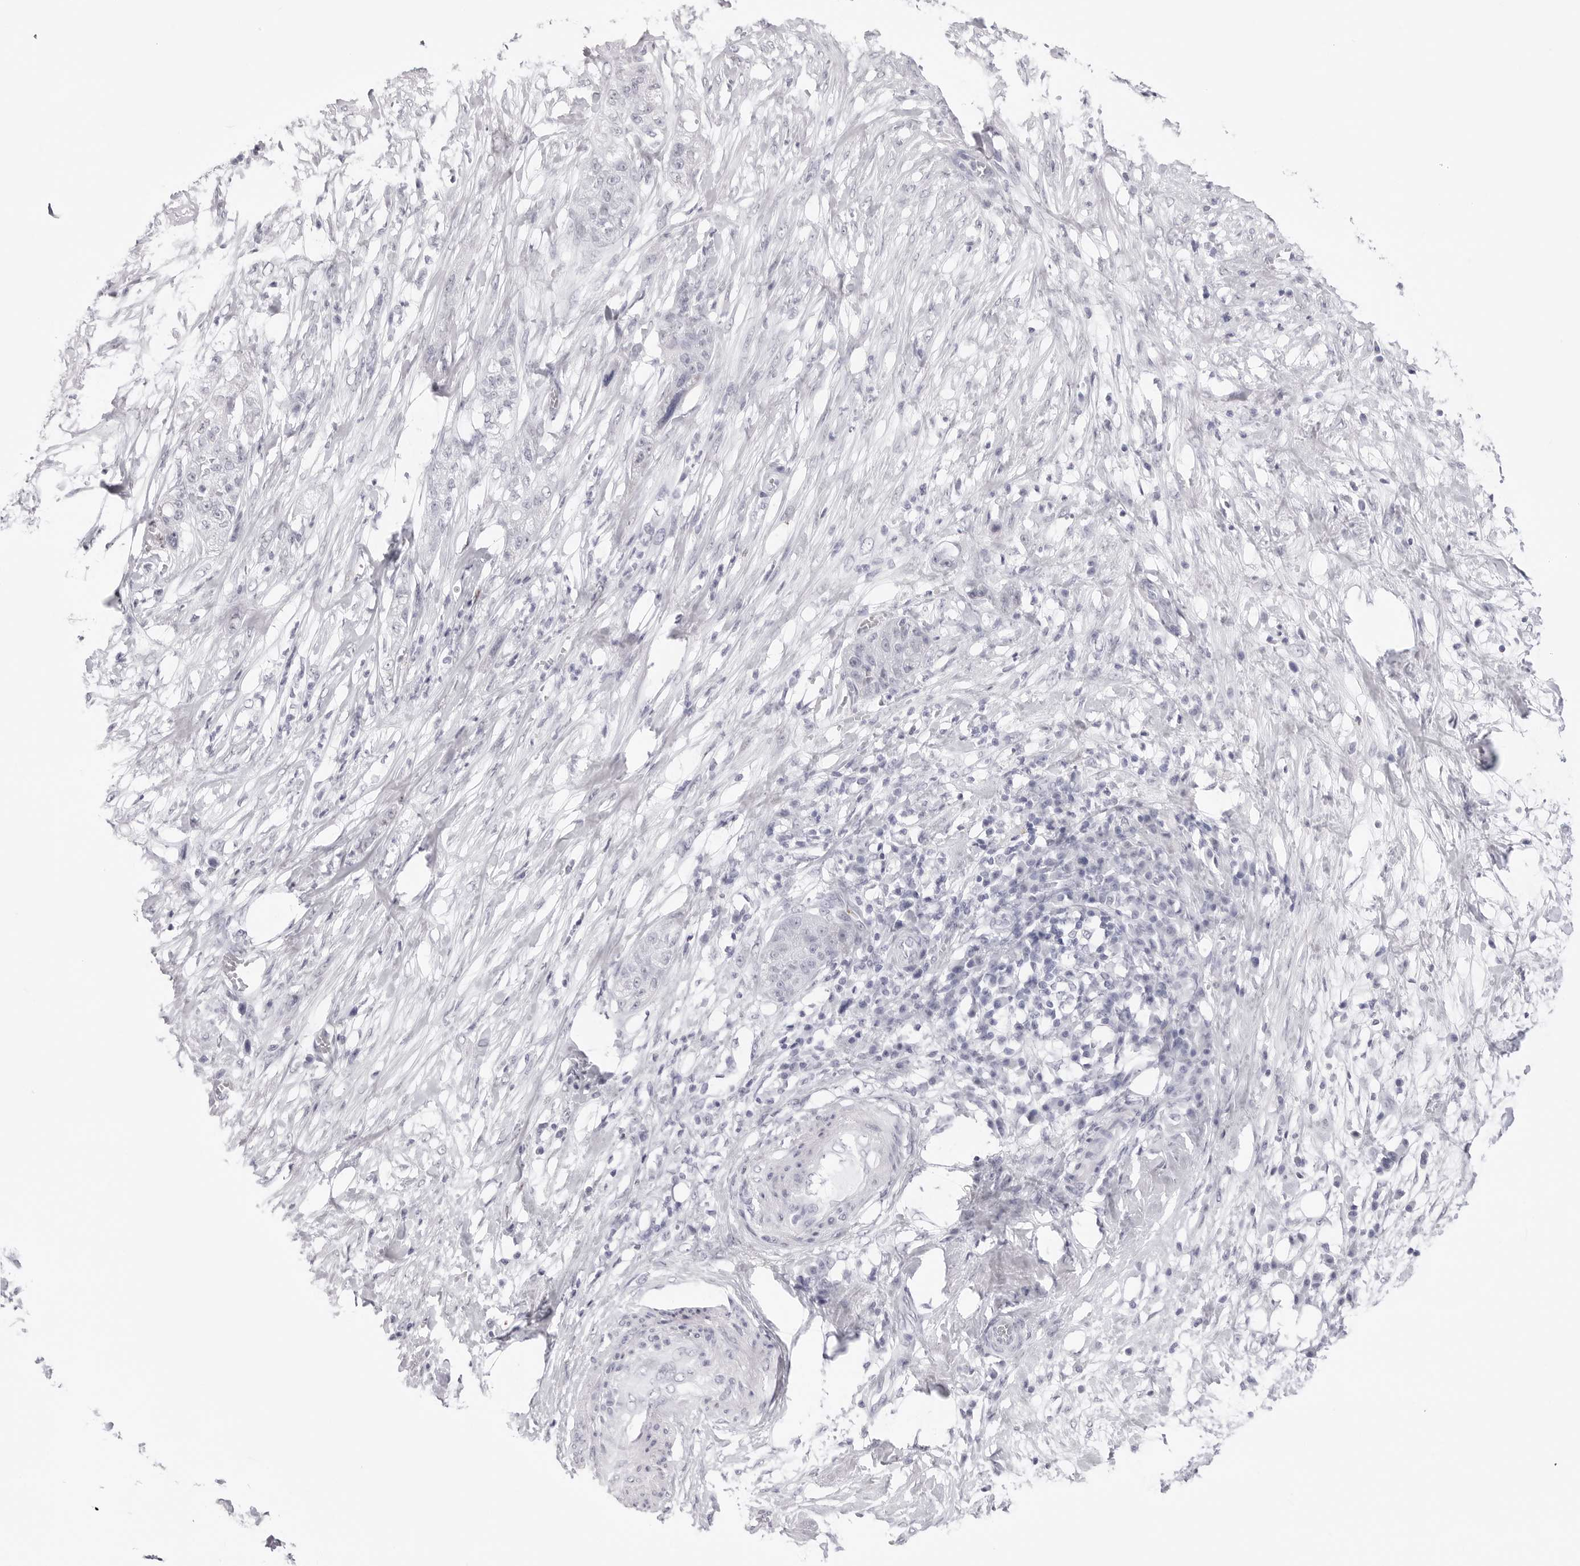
{"staining": {"intensity": "negative", "quantity": "none", "location": "none"}, "tissue": "pancreatic cancer", "cell_type": "Tumor cells", "image_type": "cancer", "snomed": [{"axis": "morphology", "description": "Adenocarcinoma, NOS"}, {"axis": "topography", "description": "Pancreas"}], "caption": "Adenocarcinoma (pancreatic) stained for a protein using immunohistochemistry (IHC) demonstrates no staining tumor cells.", "gene": "TSSK1B", "patient": {"sex": "female", "age": 78}}